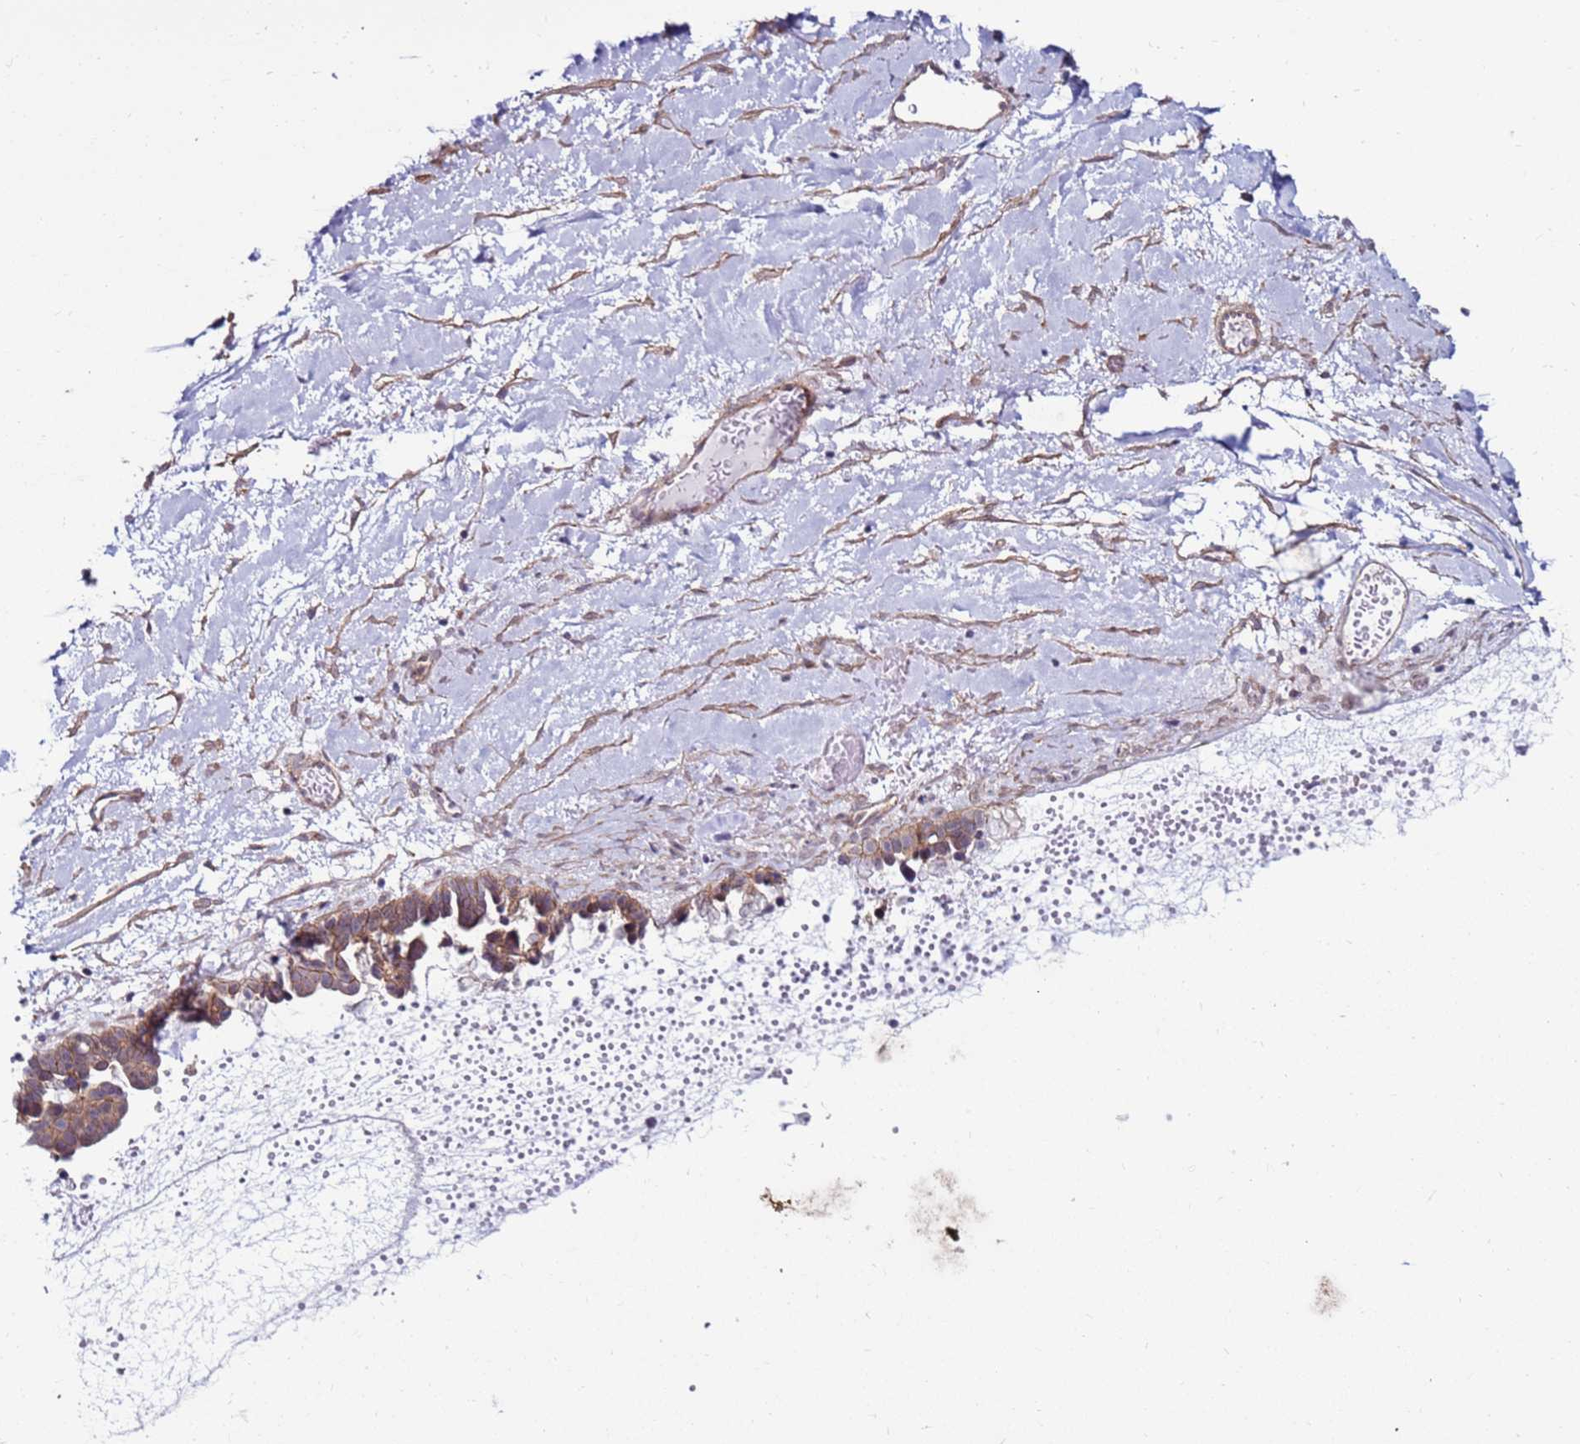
{"staining": {"intensity": "moderate", "quantity": ">75%", "location": "cytoplasmic/membranous"}, "tissue": "ovarian cancer", "cell_type": "Tumor cells", "image_type": "cancer", "snomed": [{"axis": "morphology", "description": "Cystadenocarcinoma, serous, NOS"}, {"axis": "topography", "description": "Ovary"}], "caption": "IHC photomicrograph of ovarian cancer (serous cystadenocarcinoma) stained for a protein (brown), which reveals medium levels of moderate cytoplasmic/membranous expression in approximately >75% of tumor cells.", "gene": "KPNA4", "patient": {"sex": "female", "age": 54}}